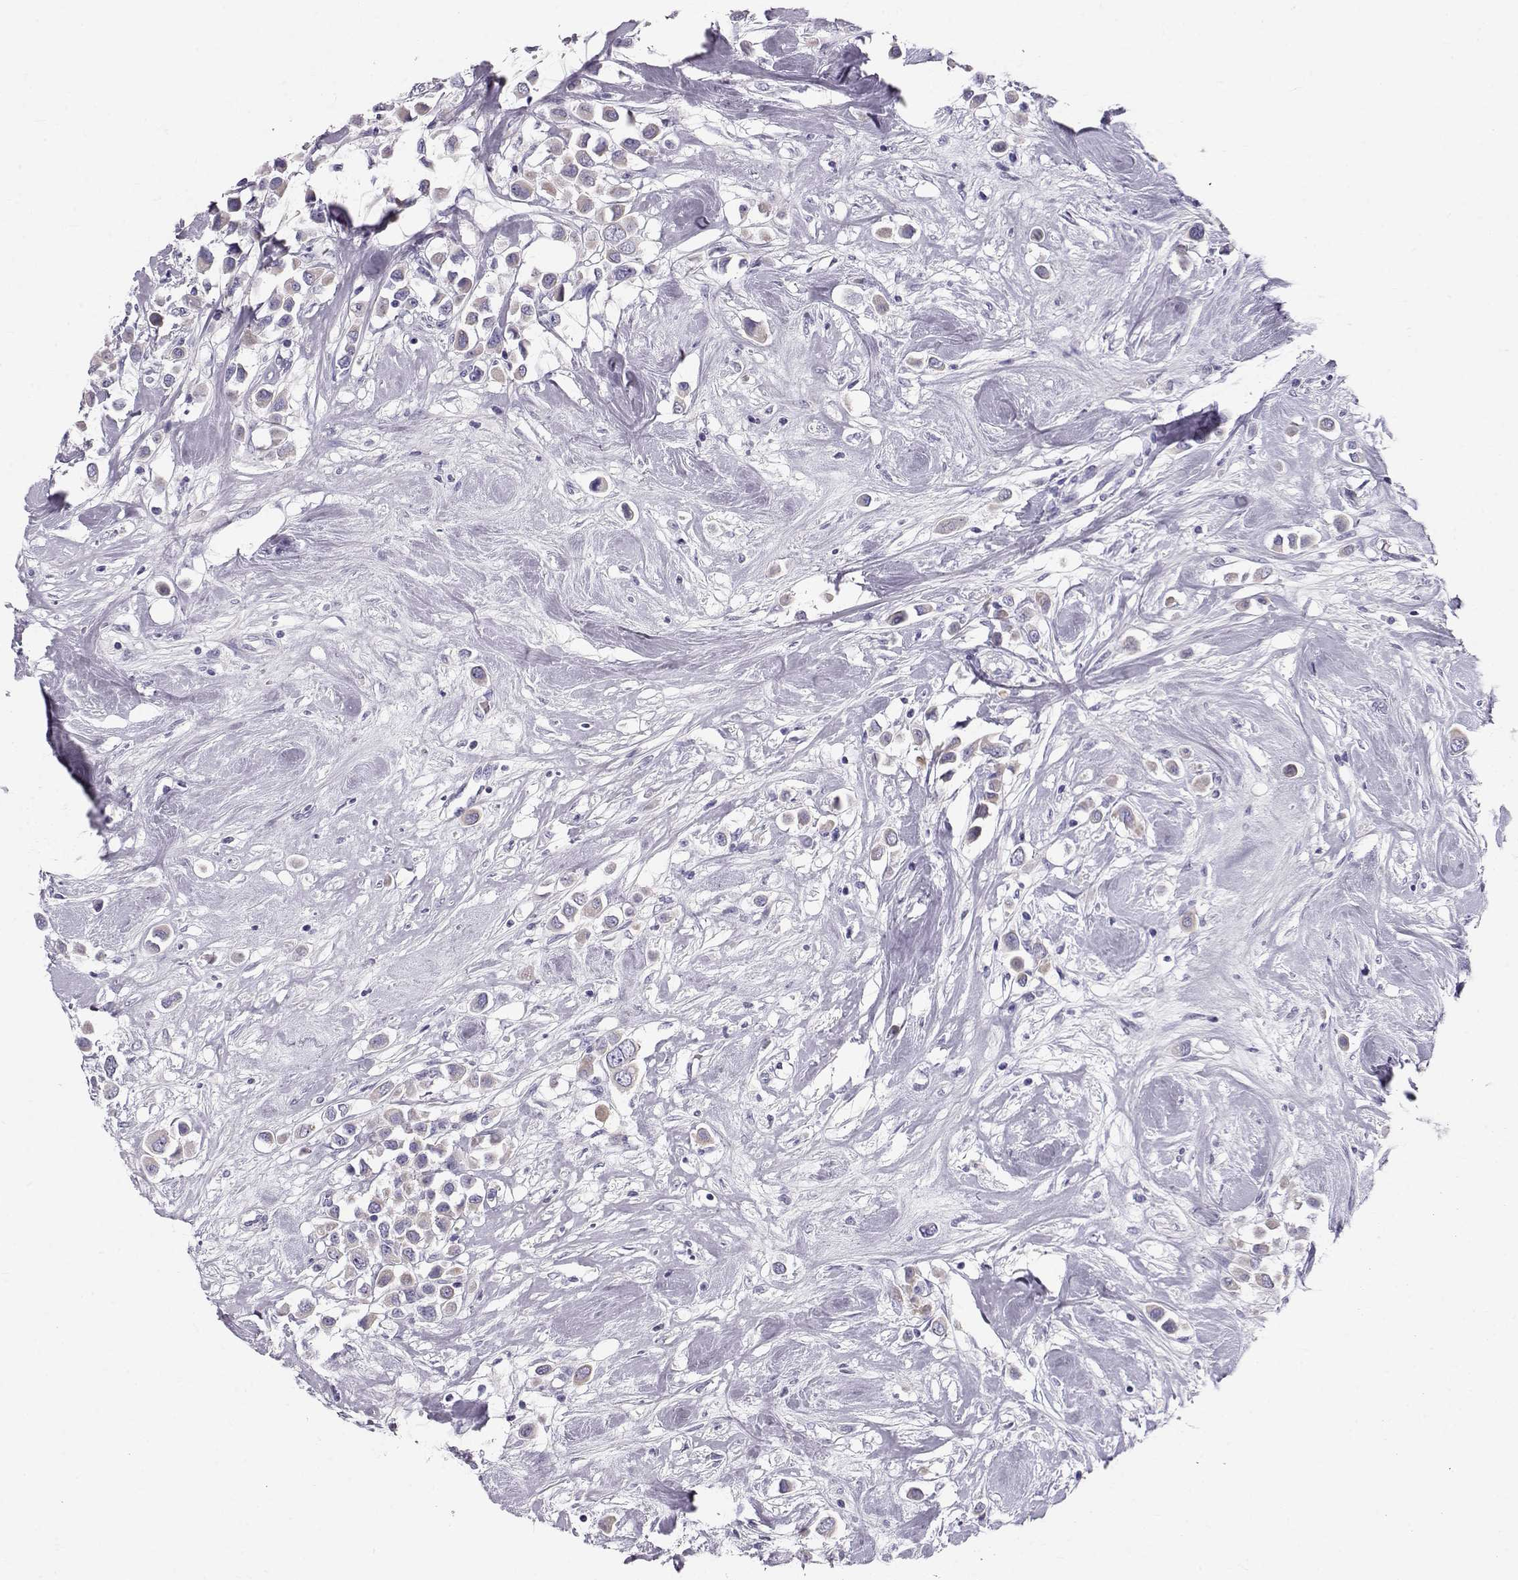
{"staining": {"intensity": "negative", "quantity": "none", "location": "none"}, "tissue": "breast cancer", "cell_type": "Tumor cells", "image_type": "cancer", "snomed": [{"axis": "morphology", "description": "Duct carcinoma"}, {"axis": "topography", "description": "Breast"}], "caption": "There is no significant expression in tumor cells of infiltrating ductal carcinoma (breast). The staining is performed using DAB brown chromogen with nuclei counter-stained in using hematoxylin.", "gene": "GPR26", "patient": {"sex": "female", "age": 61}}